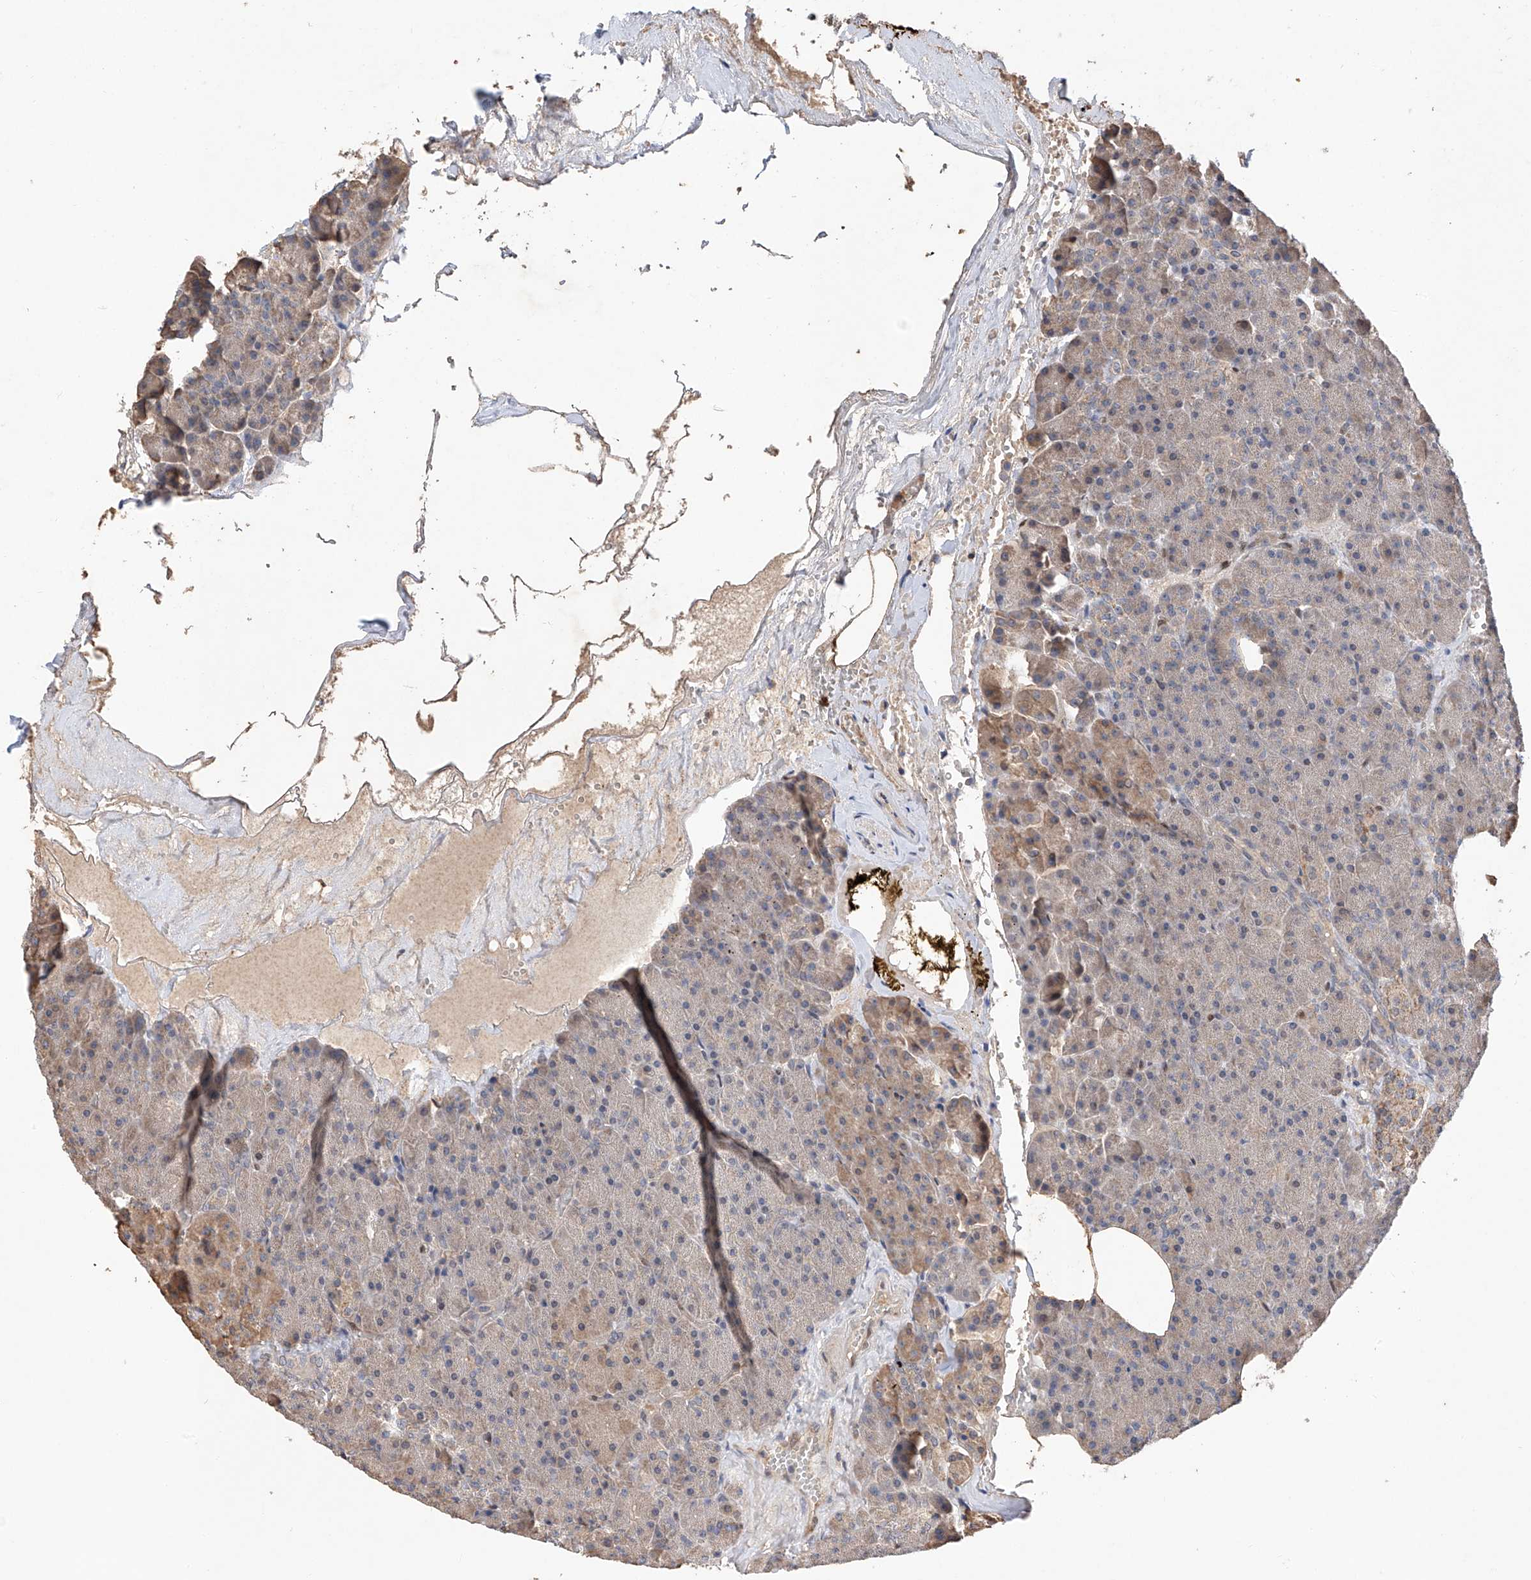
{"staining": {"intensity": "moderate", "quantity": "<25%", "location": "cytoplasmic/membranous"}, "tissue": "pancreas", "cell_type": "Exocrine glandular cells", "image_type": "normal", "snomed": [{"axis": "morphology", "description": "Normal tissue, NOS"}, {"axis": "morphology", "description": "Carcinoid, malignant, NOS"}, {"axis": "topography", "description": "Pancreas"}], "caption": "Pancreas stained with DAB immunohistochemistry (IHC) demonstrates low levels of moderate cytoplasmic/membranous staining in about <25% of exocrine glandular cells. The protein of interest is shown in brown color, while the nuclei are stained blue.", "gene": "RILPL2", "patient": {"sex": "female", "age": 35}}